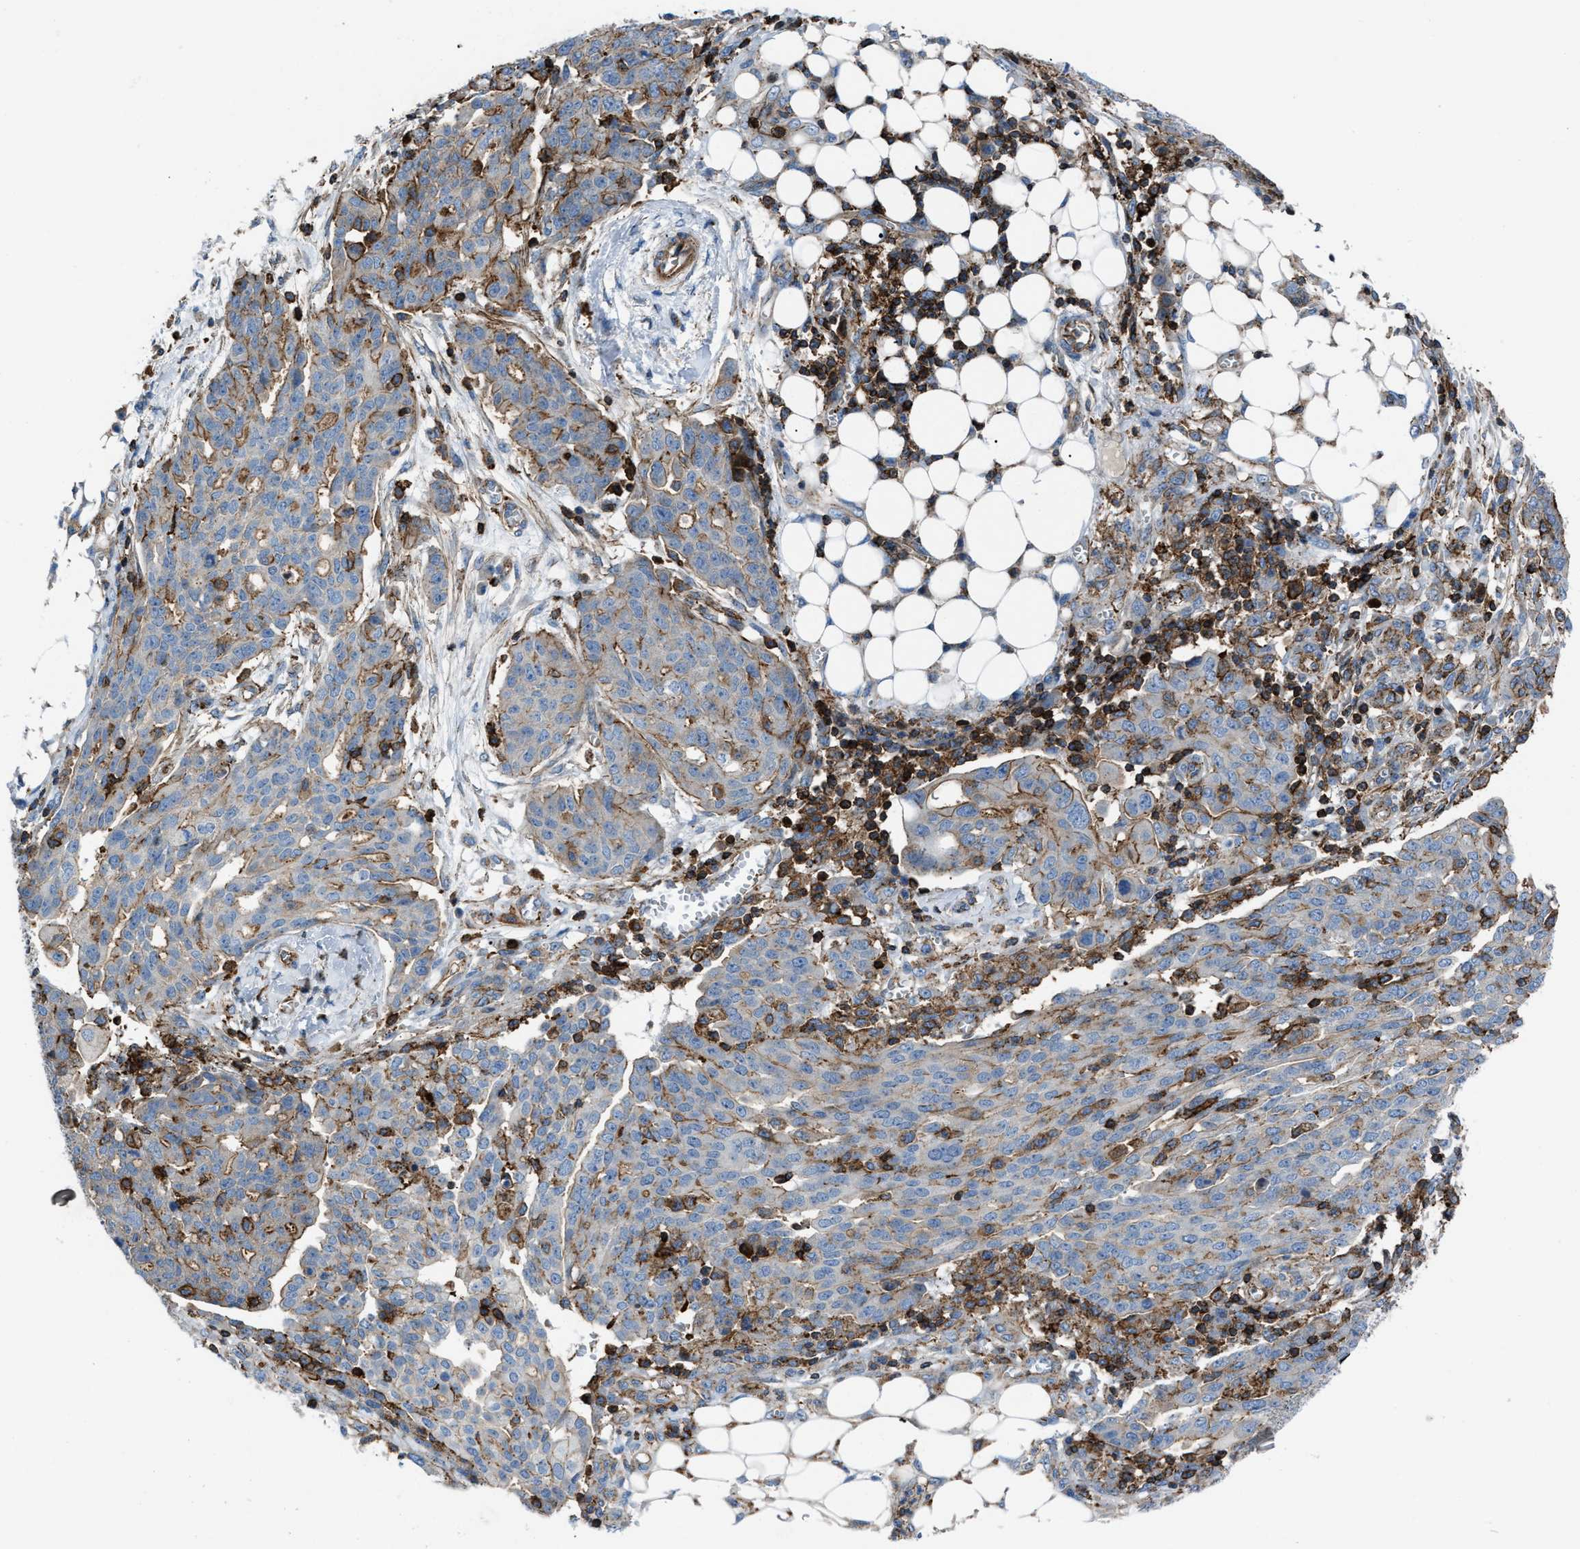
{"staining": {"intensity": "weak", "quantity": "<25%", "location": "cytoplasmic/membranous"}, "tissue": "ovarian cancer", "cell_type": "Tumor cells", "image_type": "cancer", "snomed": [{"axis": "morphology", "description": "Cystadenocarcinoma, serous, NOS"}, {"axis": "topography", "description": "Soft tissue"}, {"axis": "topography", "description": "Ovary"}], "caption": "Tumor cells are negative for protein expression in human ovarian serous cystadenocarcinoma.", "gene": "AGPAT2", "patient": {"sex": "female", "age": 57}}